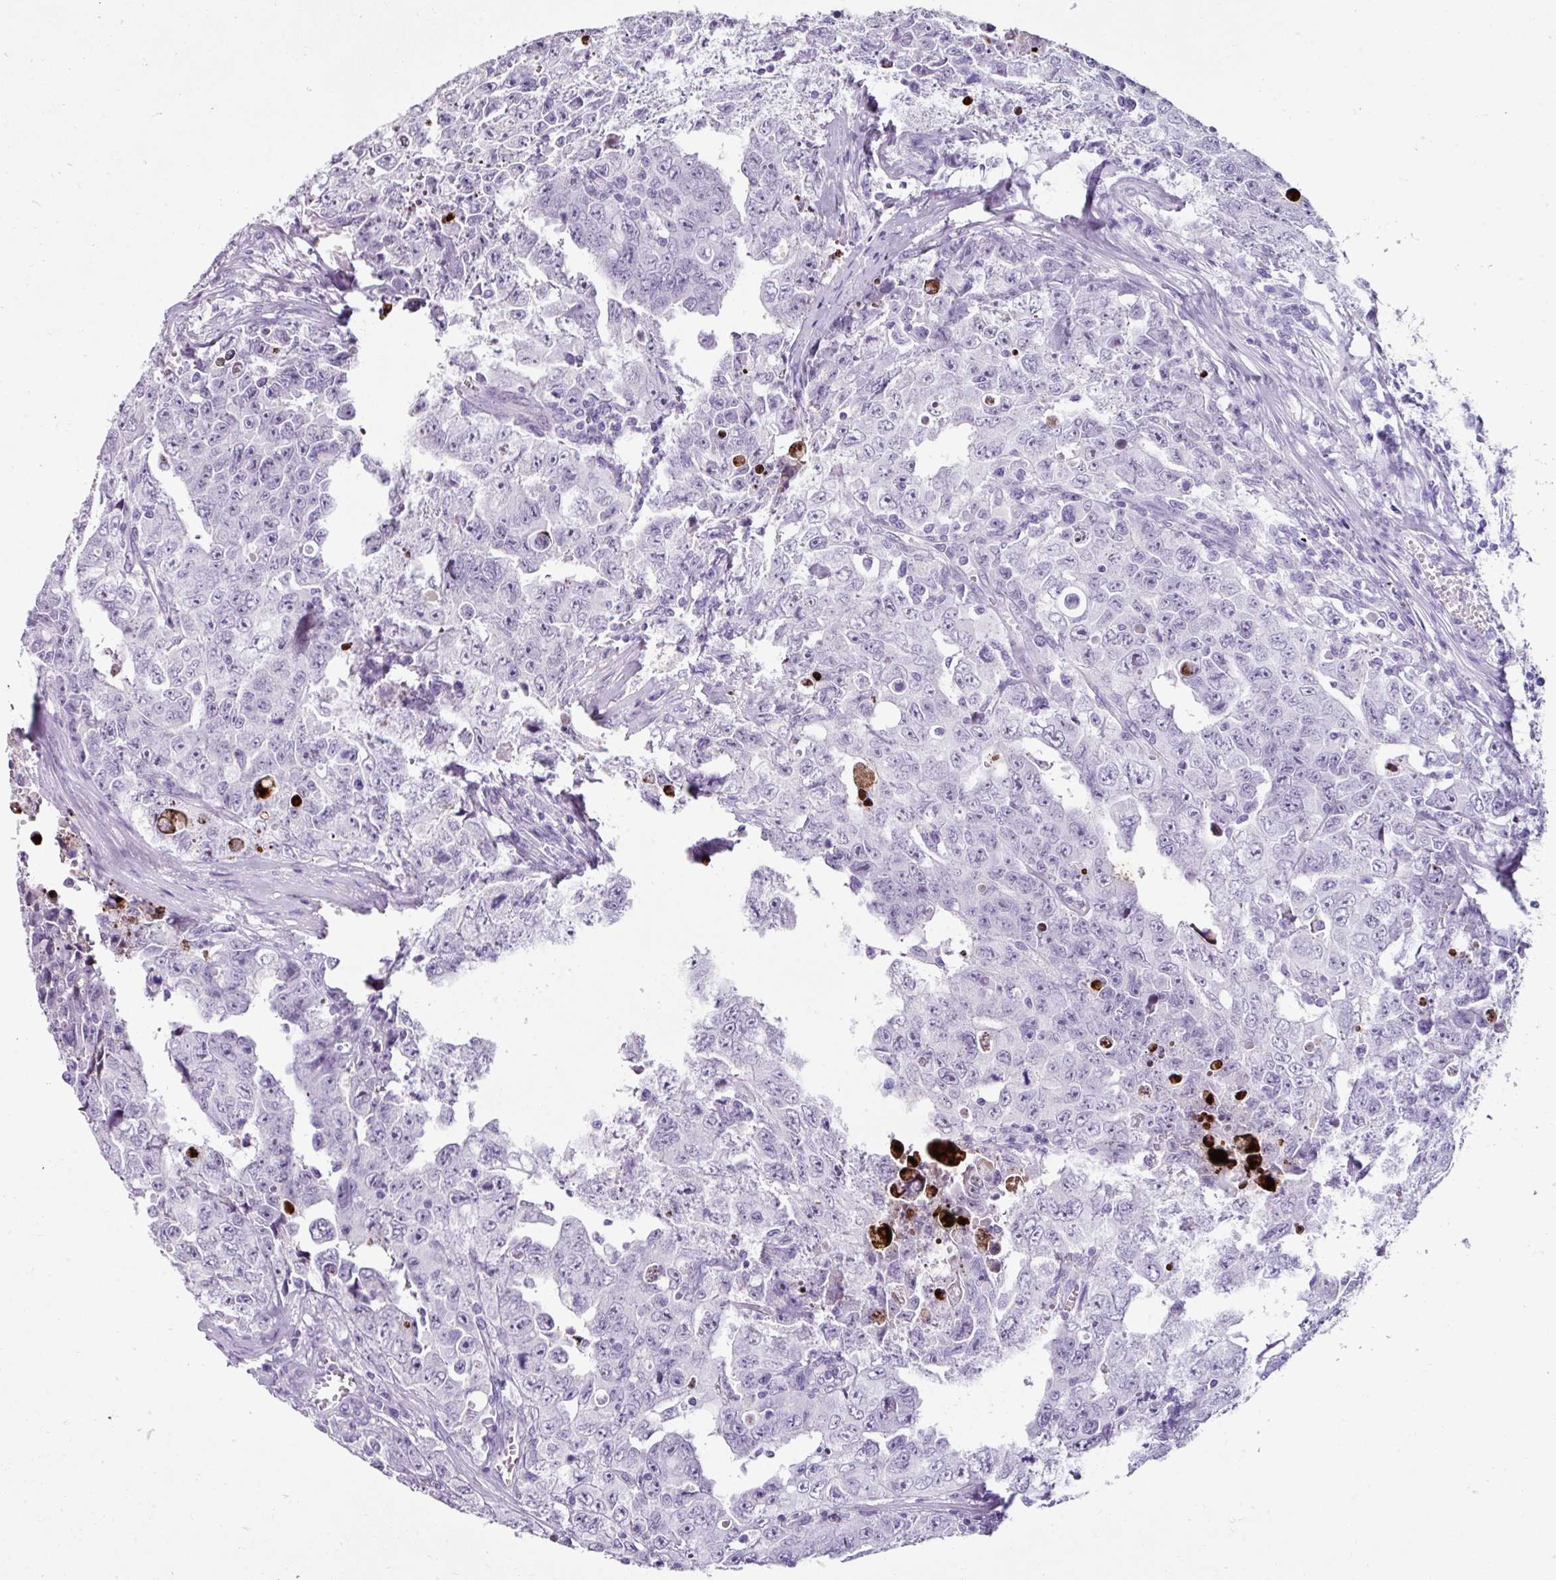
{"staining": {"intensity": "negative", "quantity": "none", "location": "none"}, "tissue": "testis cancer", "cell_type": "Tumor cells", "image_type": "cancer", "snomed": [{"axis": "morphology", "description": "Carcinoma, Embryonal, NOS"}, {"axis": "topography", "description": "Testis"}], "caption": "Immunohistochemistry photomicrograph of testis cancer (embryonal carcinoma) stained for a protein (brown), which exhibits no expression in tumor cells. The staining is performed using DAB brown chromogen with nuclei counter-stained in using hematoxylin.", "gene": "TRA2A", "patient": {"sex": "male", "age": 24}}